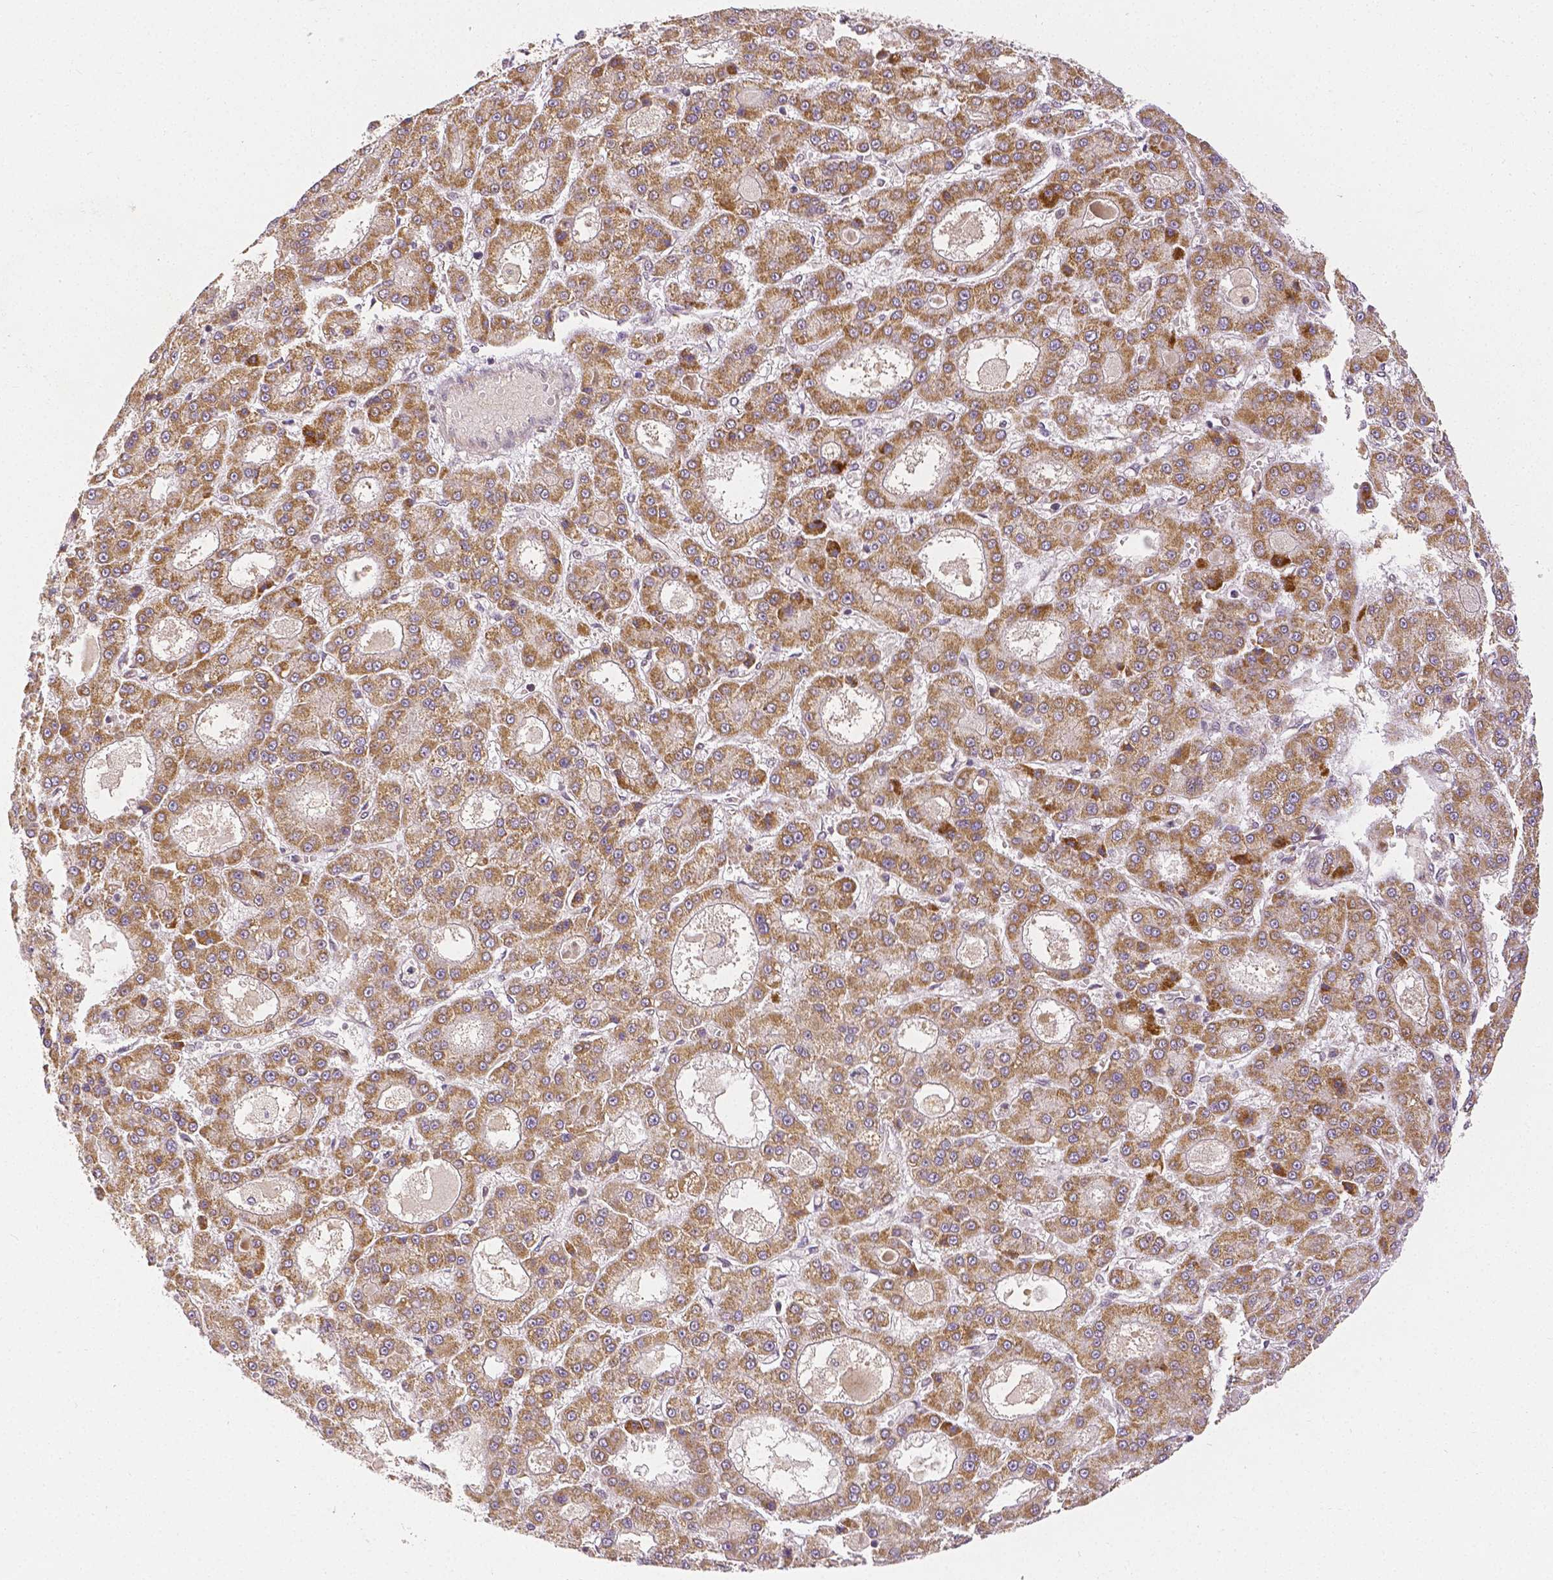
{"staining": {"intensity": "moderate", "quantity": ">75%", "location": "cytoplasmic/membranous"}, "tissue": "liver cancer", "cell_type": "Tumor cells", "image_type": "cancer", "snomed": [{"axis": "morphology", "description": "Carcinoma, Hepatocellular, NOS"}, {"axis": "topography", "description": "Liver"}], "caption": "There is medium levels of moderate cytoplasmic/membranous positivity in tumor cells of hepatocellular carcinoma (liver), as demonstrated by immunohistochemical staining (brown color).", "gene": "RHOT1", "patient": {"sex": "male", "age": 70}}